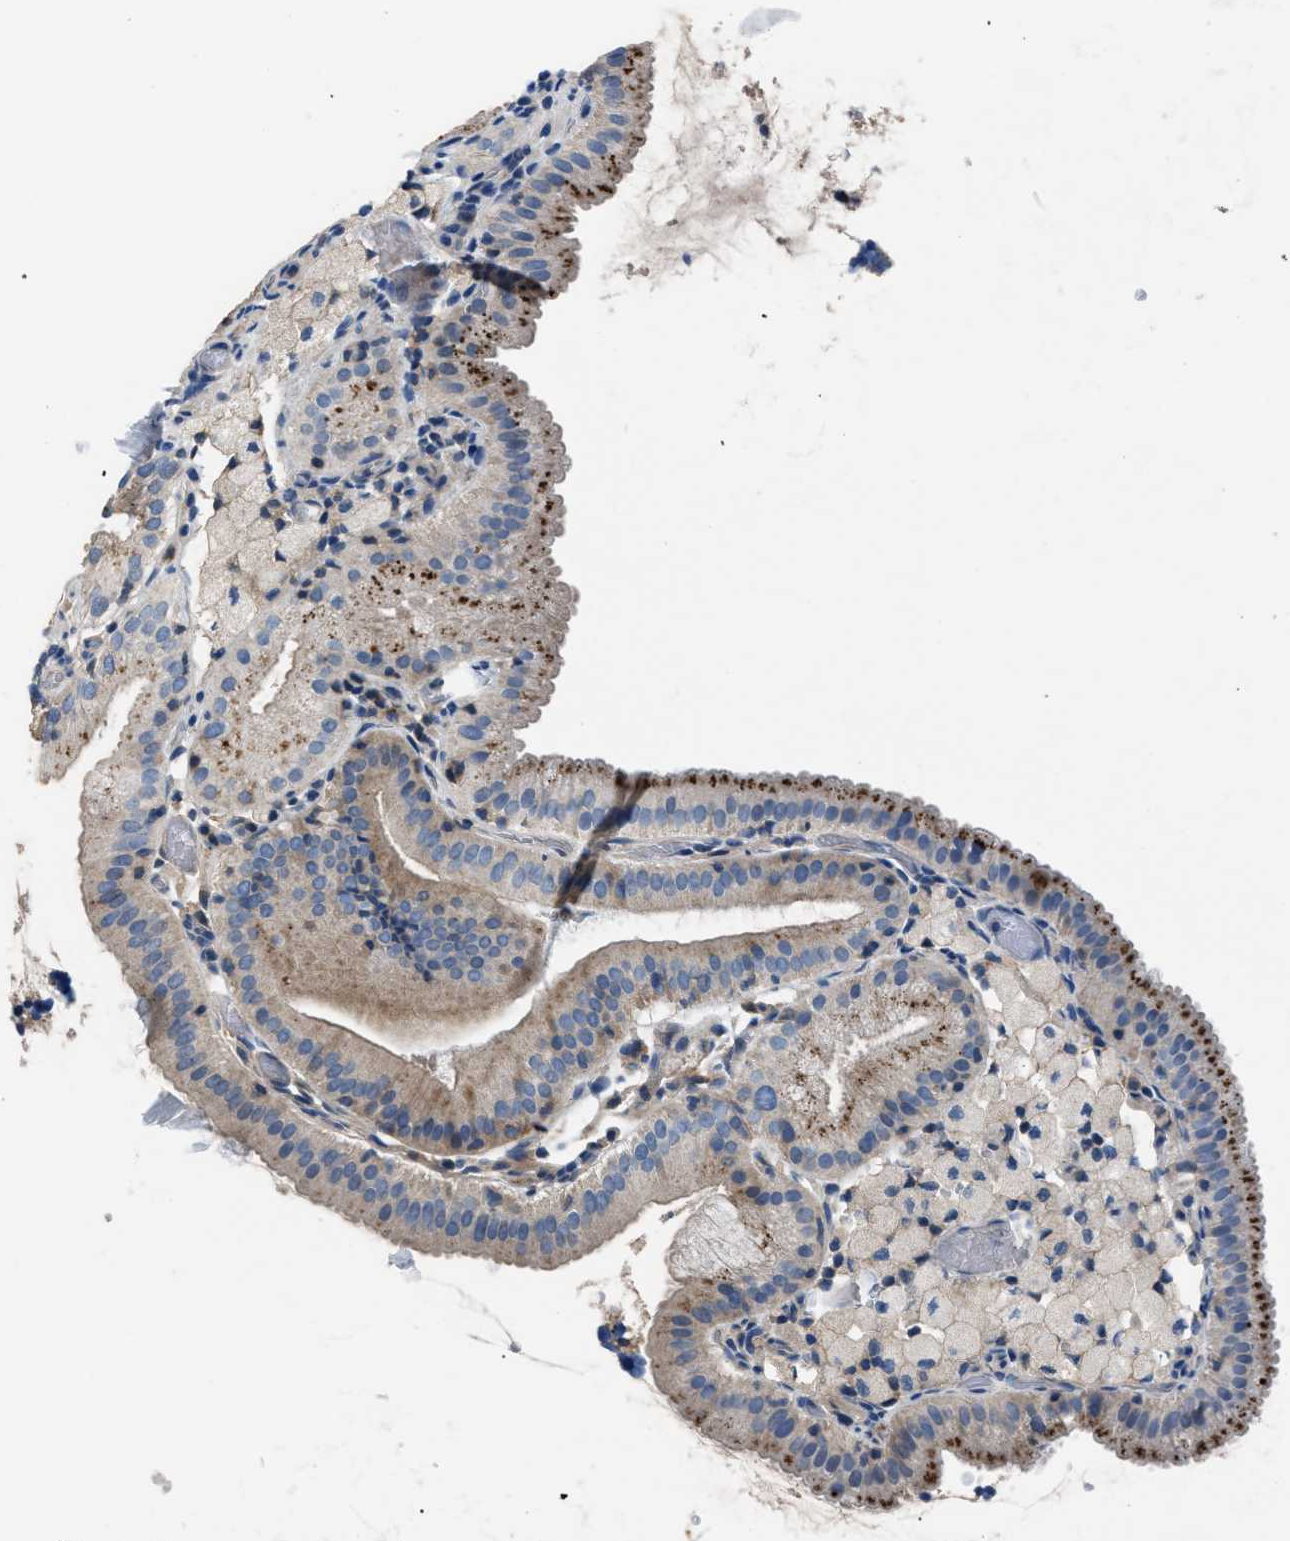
{"staining": {"intensity": "moderate", "quantity": ">75%", "location": "cytoplasmic/membranous"}, "tissue": "gallbladder", "cell_type": "Glandular cells", "image_type": "normal", "snomed": [{"axis": "morphology", "description": "Normal tissue, NOS"}, {"axis": "topography", "description": "Gallbladder"}], "caption": "A medium amount of moderate cytoplasmic/membranous expression is present in approximately >75% of glandular cells in normal gallbladder.", "gene": "SGCZ", "patient": {"sex": "male", "age": 54}}